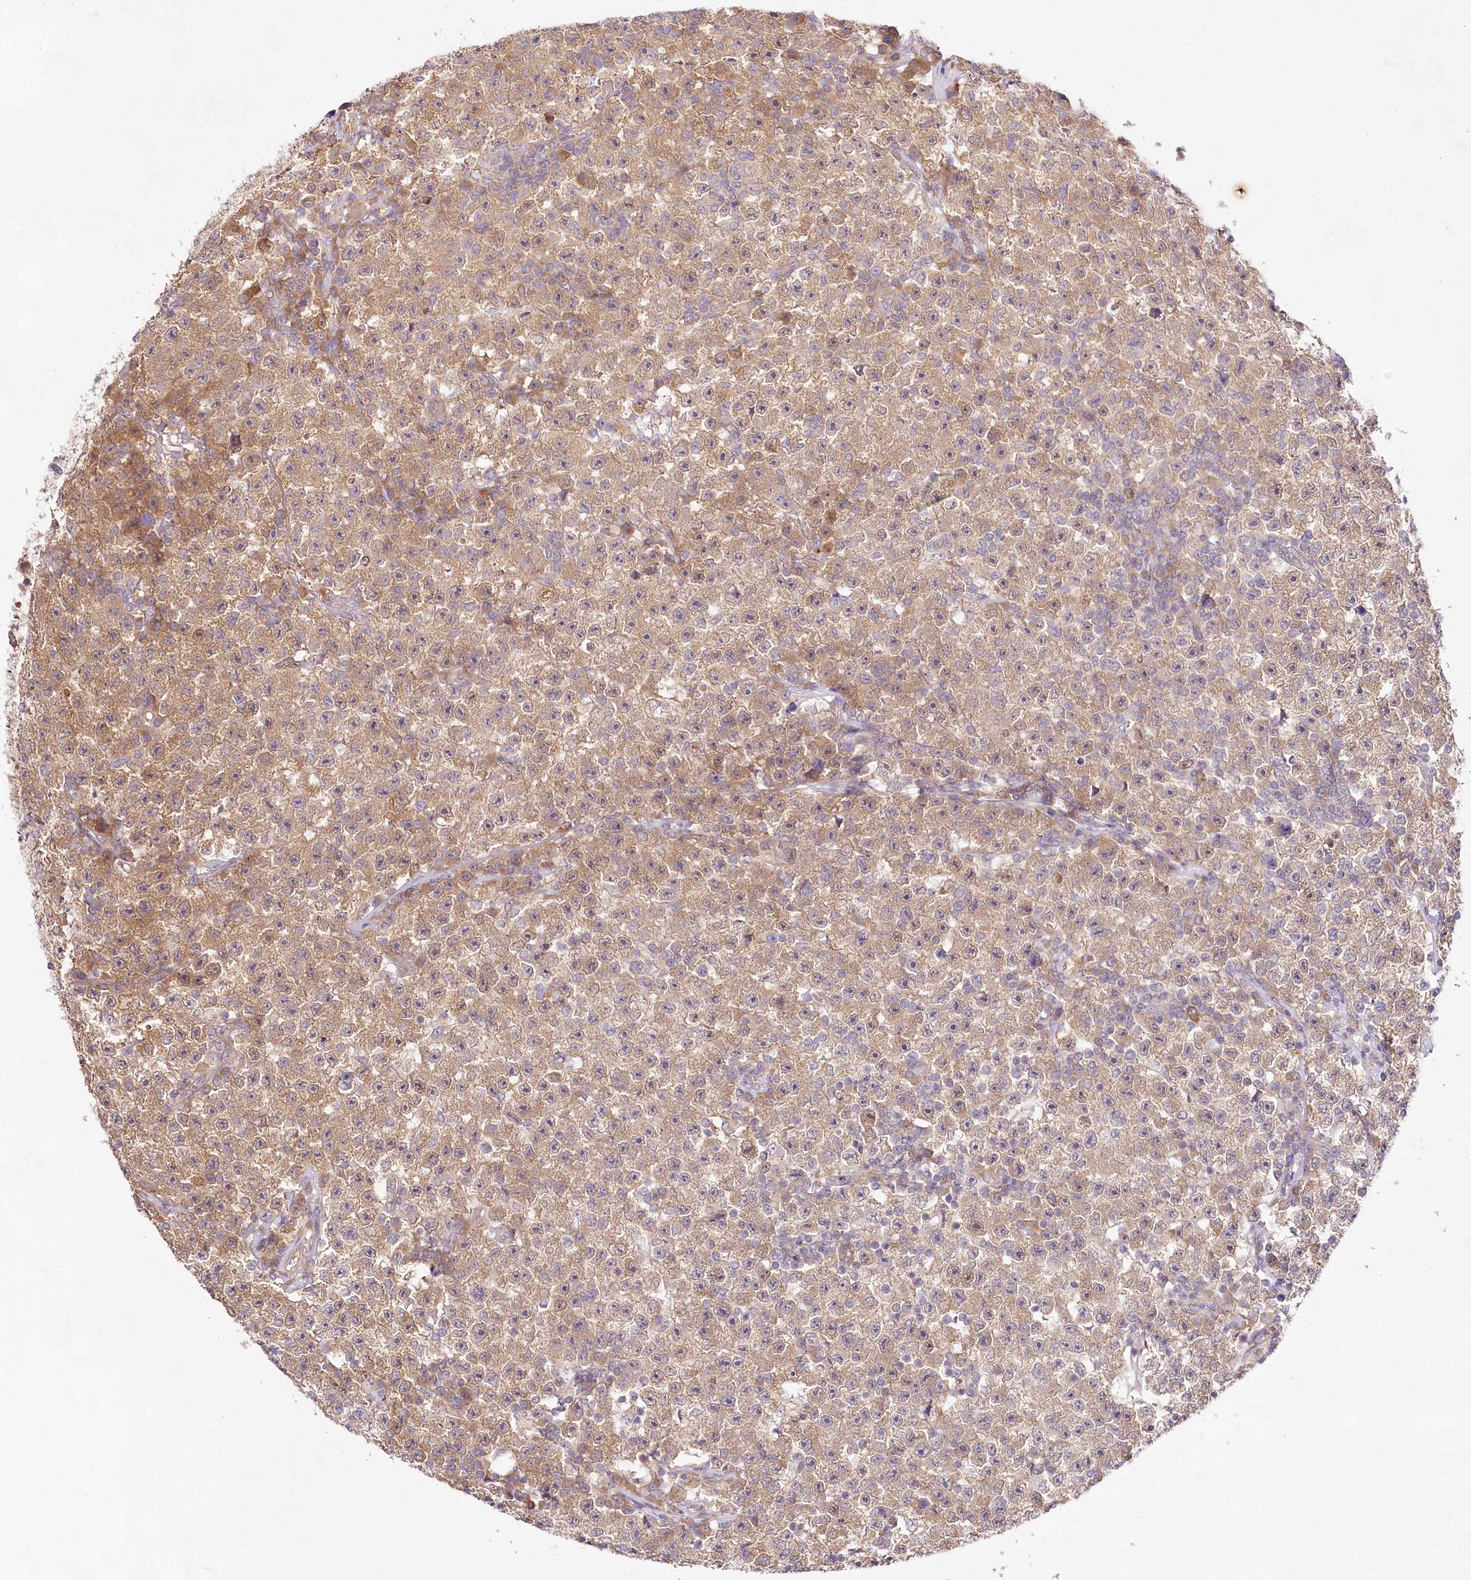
{"staining": {"intensity": "weak", "quantity": ">75%", "location": "cytoplasmic/membranous"}, "tissue": "testis cancer", "cell_type": "Tumor cells", "image_type": "cancer", "snomed": [{"axis": "morphology", "description": "Seminoma, NOS"}, {"axis": "topography", "description": "Testis"}], "caption": "Testis seminoma stained with DAB (3,3'-diaminobenzidine) immunohistochemistry (IHC) shows low levels of weak cytoplasmic/membranous positivity in about >75% of tumor cells.", "gene": "PYROXD1", "patient": {"sex": "male", "age": 22}}